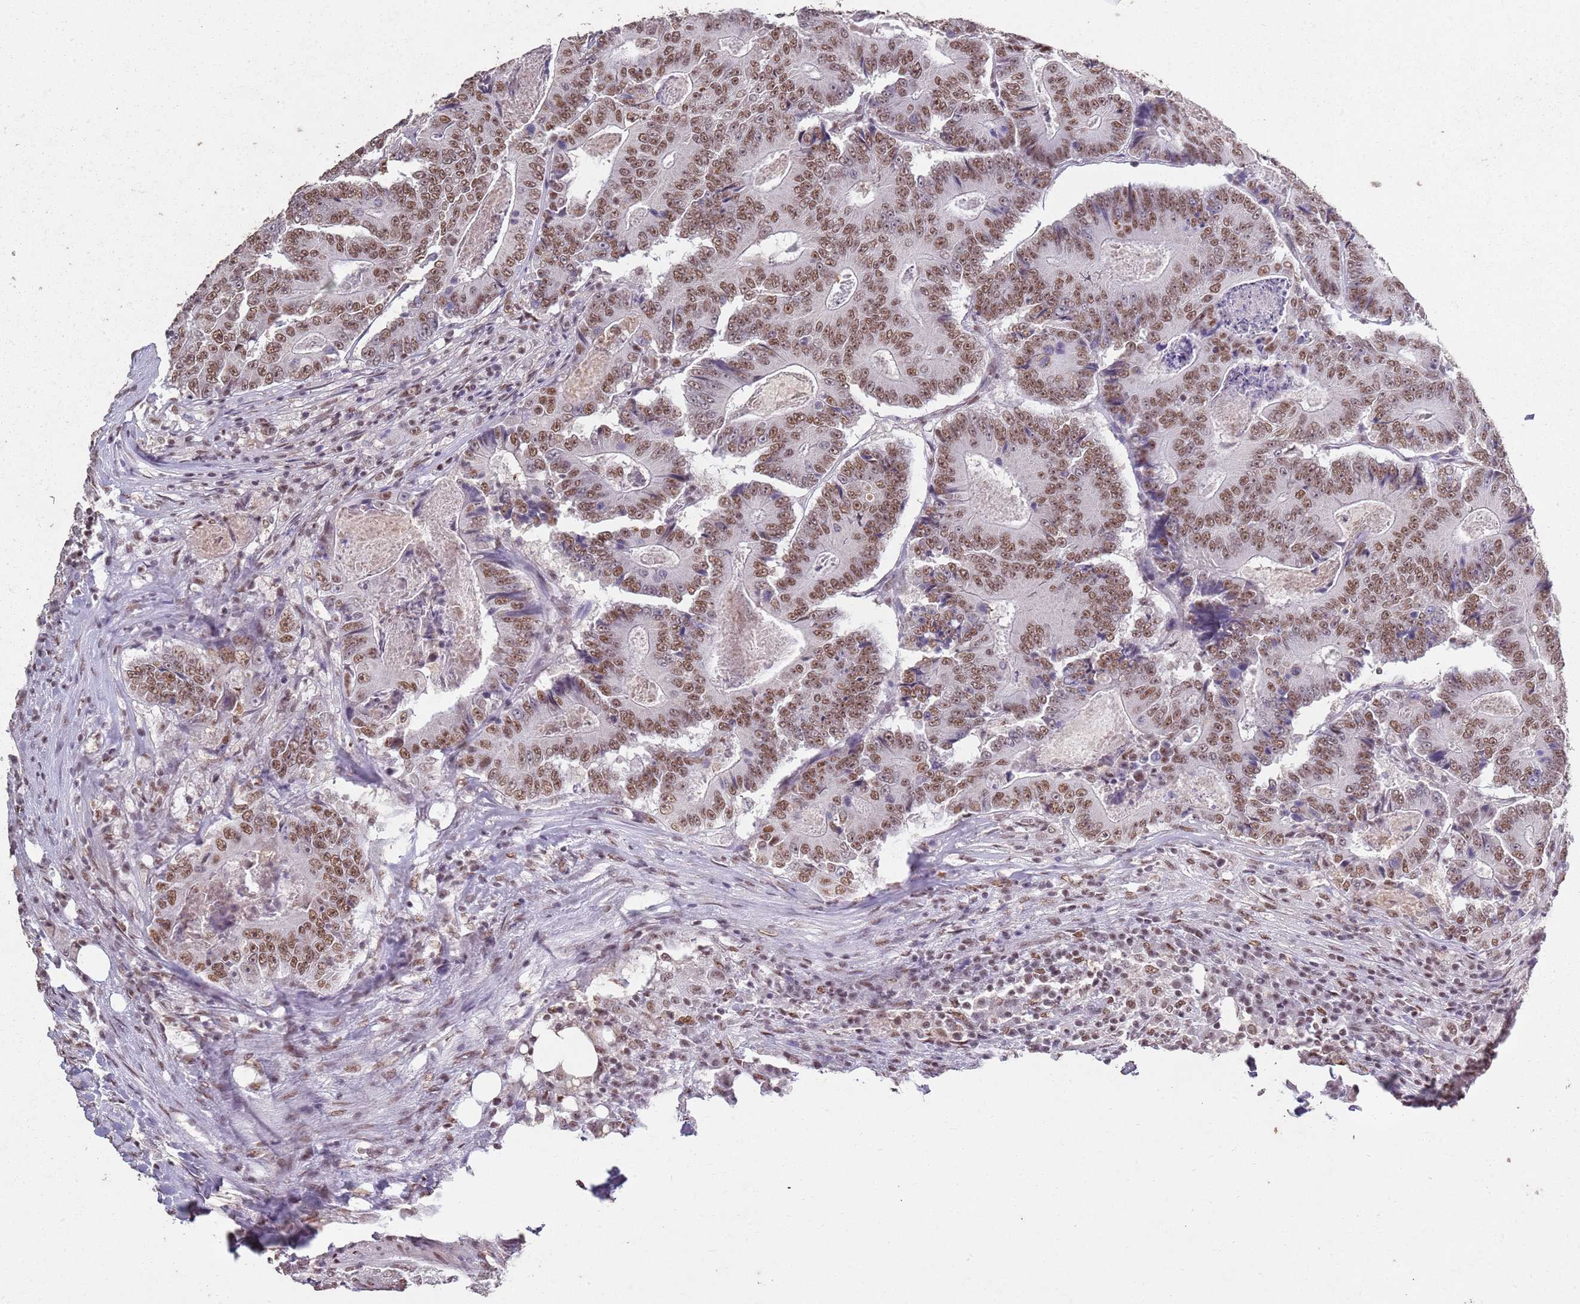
{"staining": {"intensity": "moderate", "quantity": ">75%", "location": "nuclear"}, "tissue": "colorectal cancer", "cell_type": "Tumor cells", "image_type": "cancer", "snomed": [{"axis": "morphology", "description": "Adenocarcinoma, NOS"}, {"axis": "topography", "description": "Colon"}], "caption": "IHC of colorectal adenocarcinoma displays medium levels of moderate nuclear staining in approximately >75% of tumor cells.", "gene": "ARL14EP", "patient": {"sex": "male", "age": 83}}